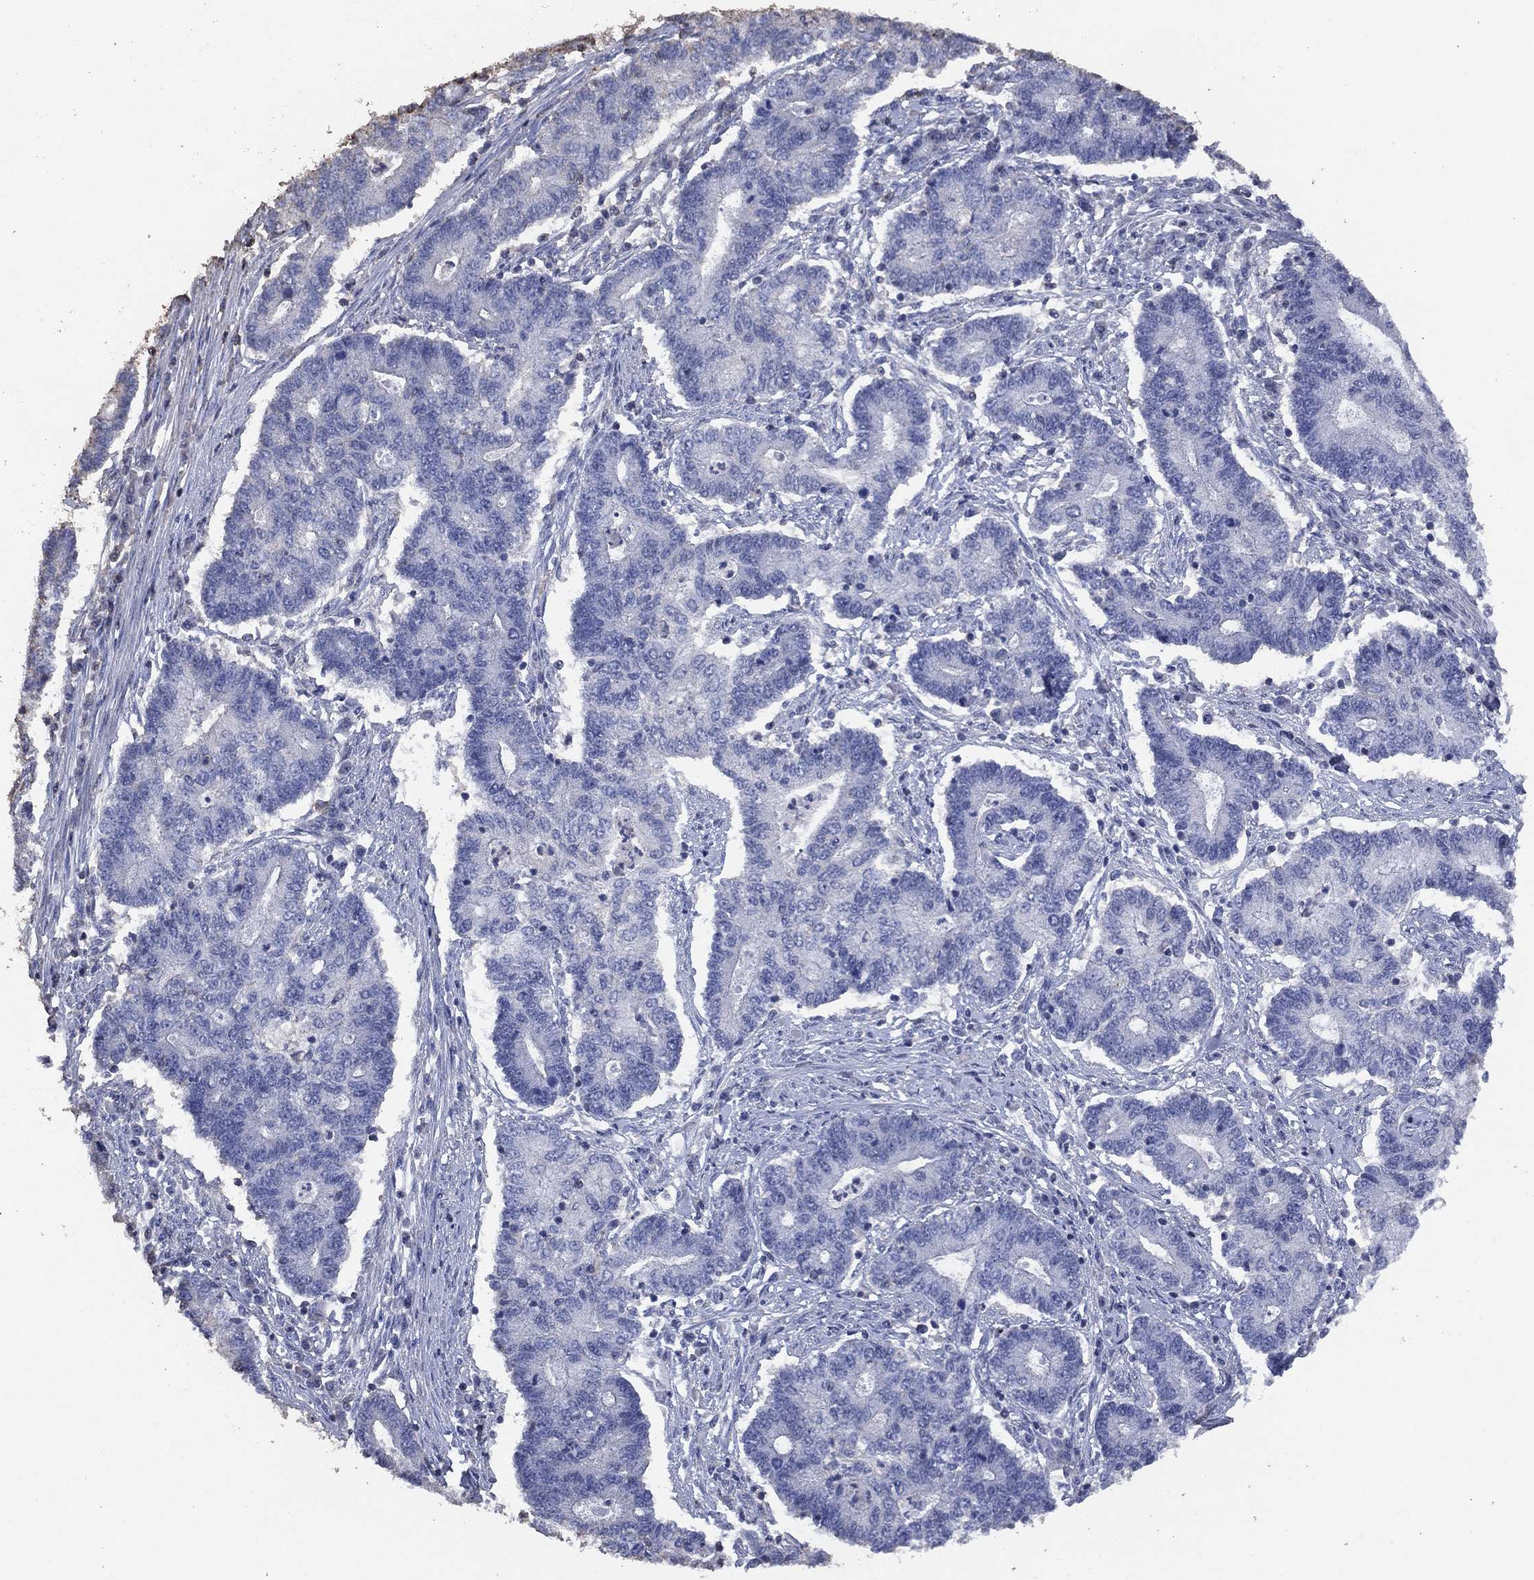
{"staining": {"intensity": "negative", "quantity": "none", "location": "none"}, "tissue": "endometrial cancer", "cell_type": "Tumor cells", "image_type": "cancer", "snomed": [{"axis": "morphology", "description": "Adenocarcinoma, NOS"}, {"axis": "topography", "description": "Uterus"}, {"axis": "topography", "description": "Endometrium"}], "caption": "Endometrial adenocarcinoma was stained to show a protein in brown. There is no significant expression in tumor cells.", "gene": "ADPRHL1", "patient": {"sex": "female", "age": 54}}